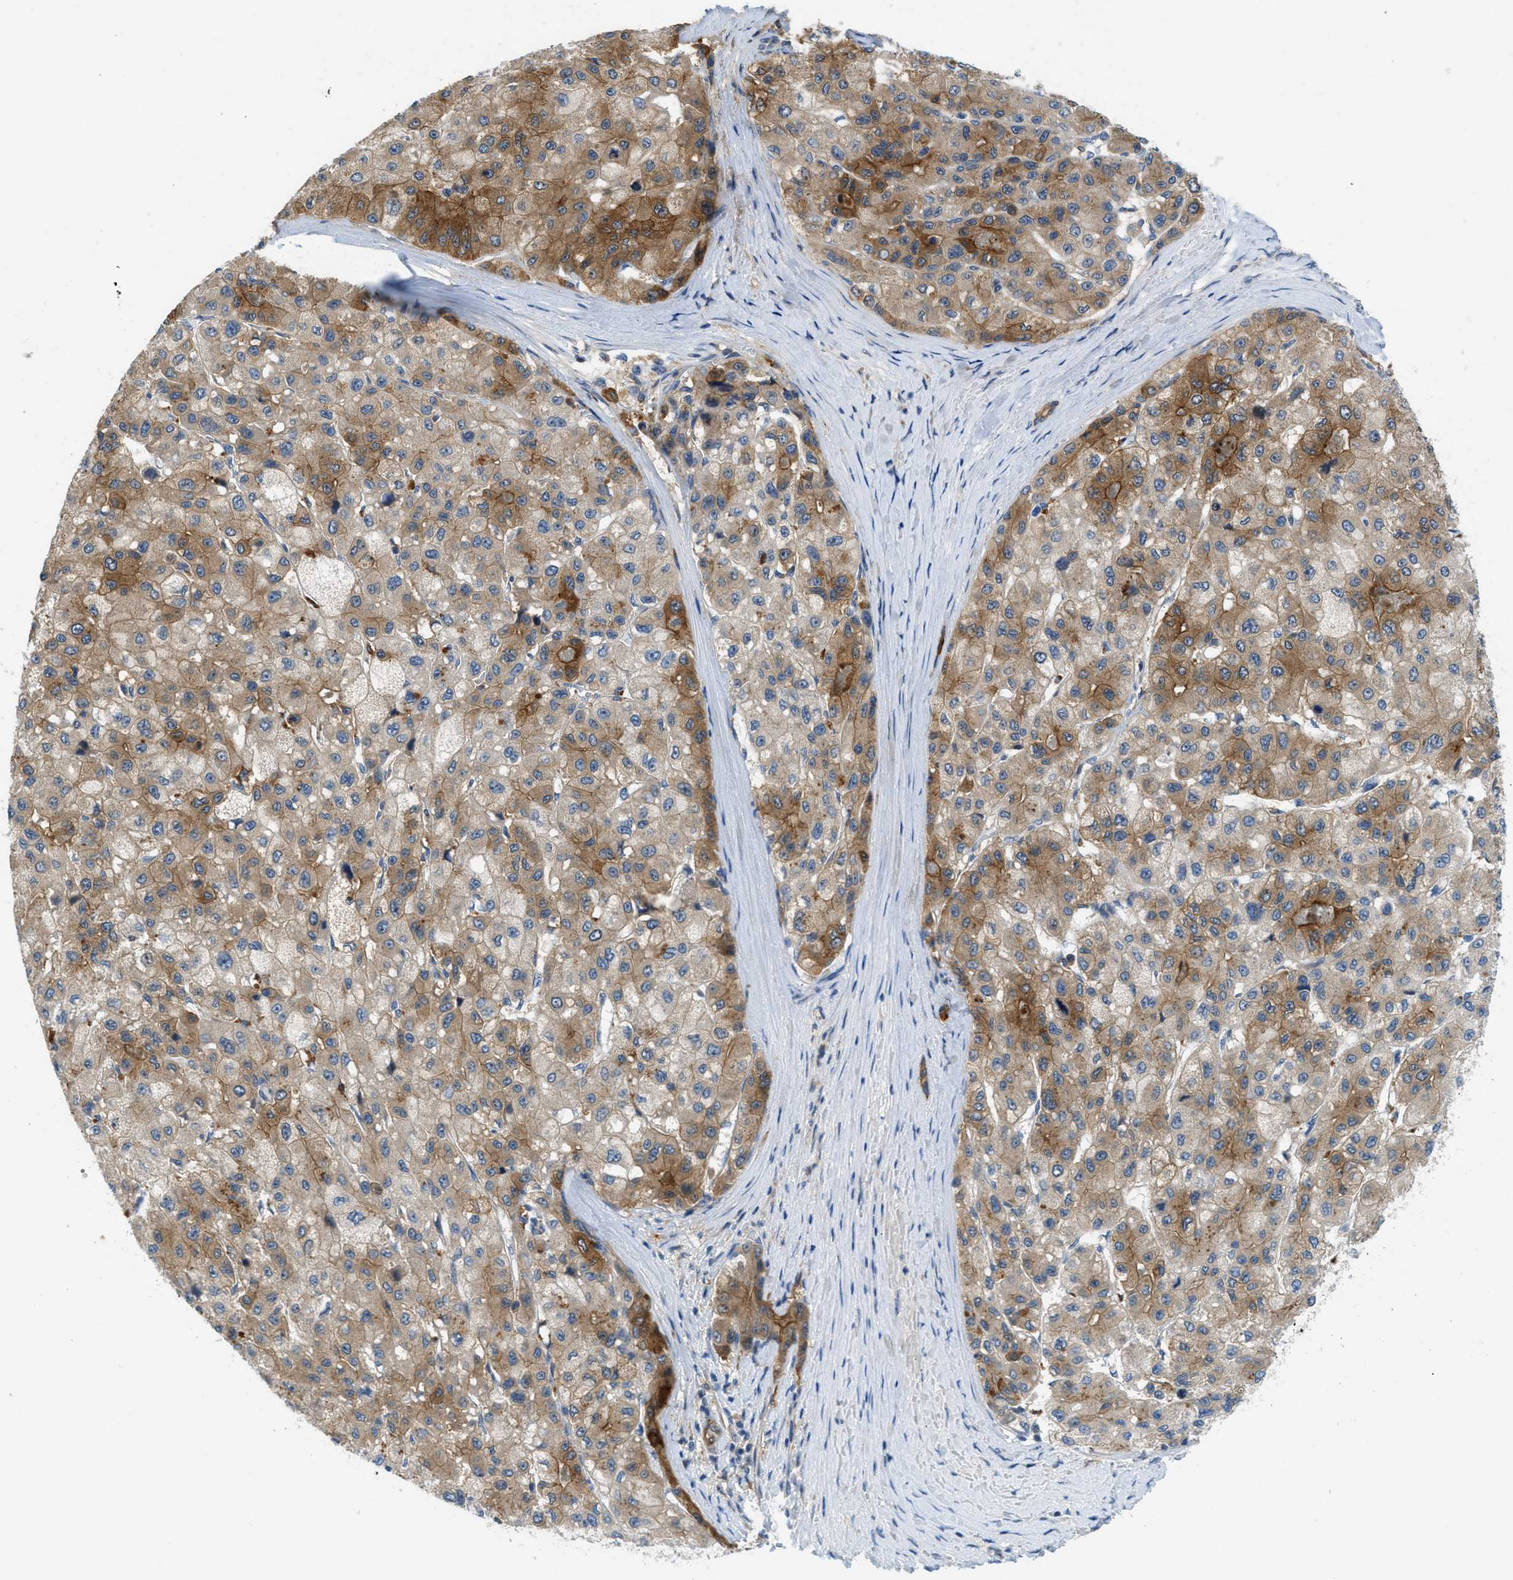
{"staining": {"intensity": "moderate", "quantity": "25%-75%", "location": "cytoplasmic/membranous"}, "tissue": "liver cancer", "cell_type": "Tumor cells", "image_type": "cancer", "snomed": [{"axis": "morphology", "description": "Carcinoma, Hepatocellular, NOS"}, {"axis": "topography", "description": "Liver"}], "caption": "Liver cancer was stained to show a protein in brown. There is medium levels of moderate cytoplasmic/membranous positivity in about 25%-75% of tumor cells. (Stains: DAB (3,3'-diaminobenzidine) in brown, nuclei in blue, Microscopy: brightfield microscopy at high magnification).", "gene": "RIPK2", "patient": {"sex": "male", "age": 80}}